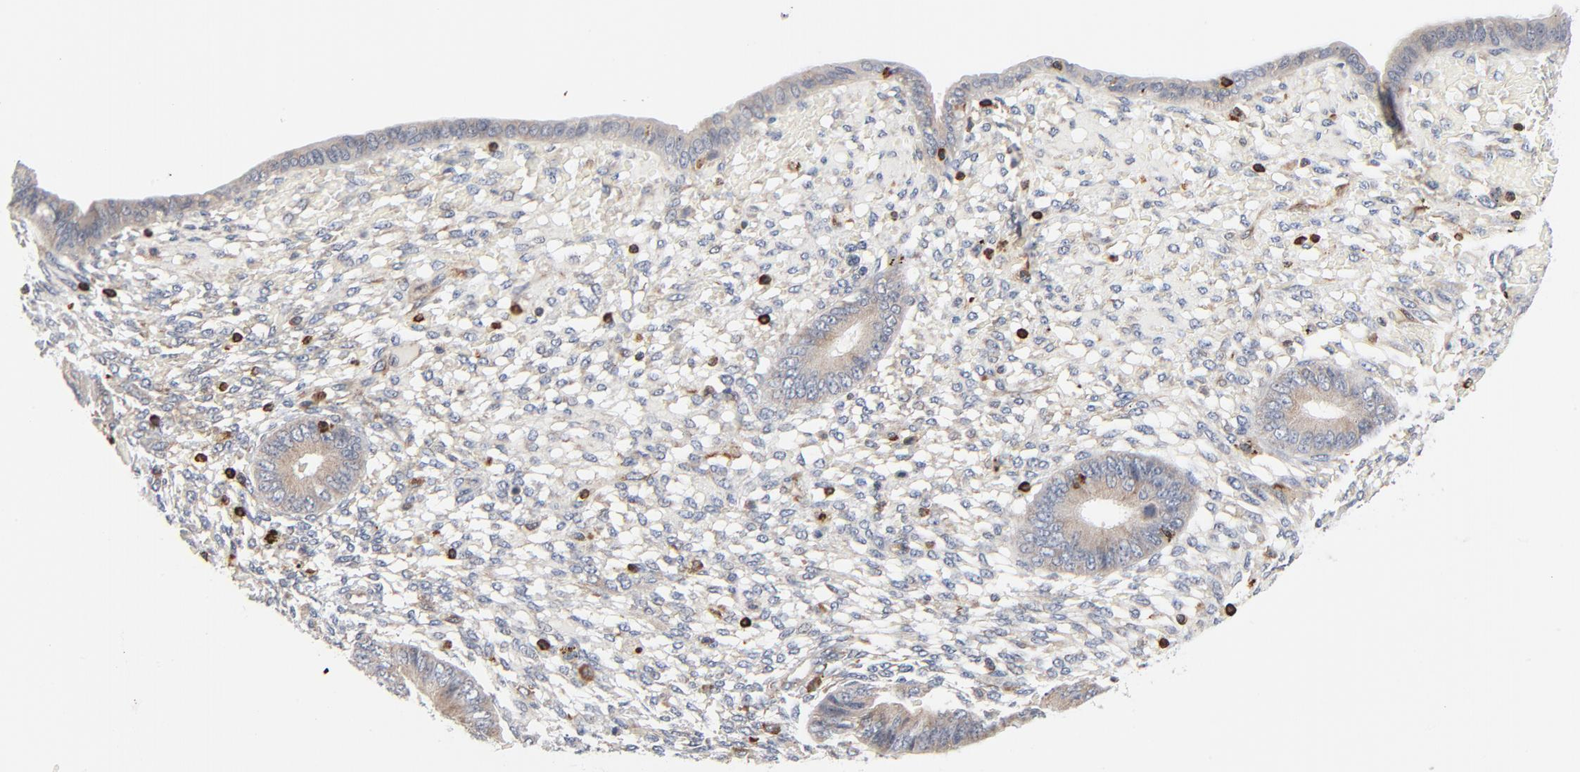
{"staining": {"intensity": "negative", "quantity": "none", "location": "none"}, "tissue": "endometrium", "cell_type": "Cells in endometrial stroma", "image_type": "normal", "snomed": [{"axis": "morphology", "description": "Normal tissue, NOS"}, {"axis": "topography", "description": "Endometrium"}], "caption": "High power microscopy photomicrograph of an IHC image of normal endometrium, revealing no significant expression in cells in endometrial stroma.", "gene": "SH3KBP1", "patient": {"sex": "female", "age": 42}}